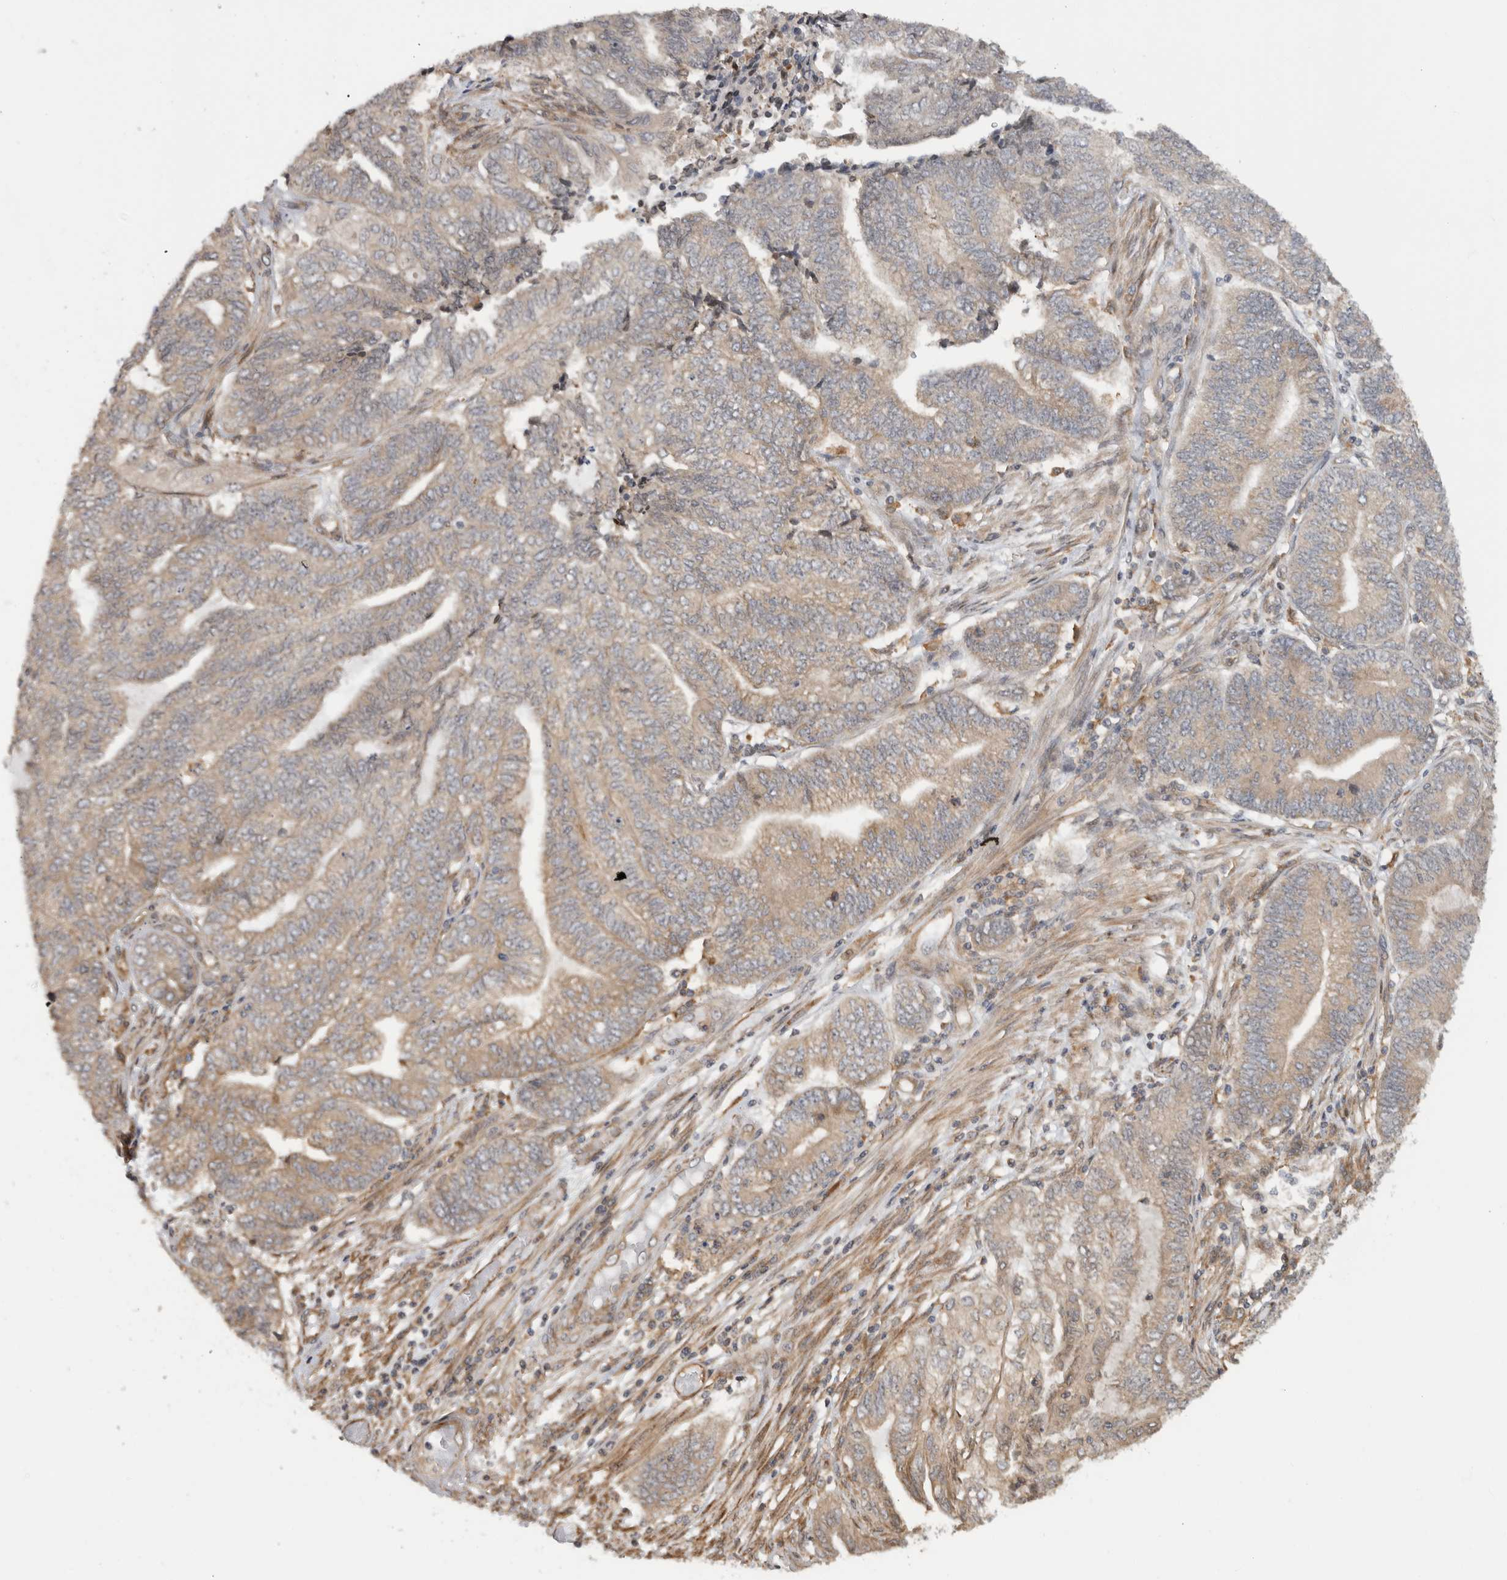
{"staining": {"intensity": "weak", "quantity": "25%-75%", "location": "cytoplasmic/membranous"}, "tissue": "endometrial cancer", "cell_type": "Tumor cells", "image_type": "cancer", "snomed": [{"axis": "morphology", "description": "Adenocarcinoma, NOS"}, {"axis": "topography", "description": "Uterus"}, {"axis": "topography", "description": "Endometrium"}], "caption": "Endometrial adenocarcinoma stained for a protein (brown) reveals weak cytoplasmic/membranous positive positivity in about 25%-75% of tumor cells.", "gene": "WASF2", "patient": {"sex": "female", "age": 70}}